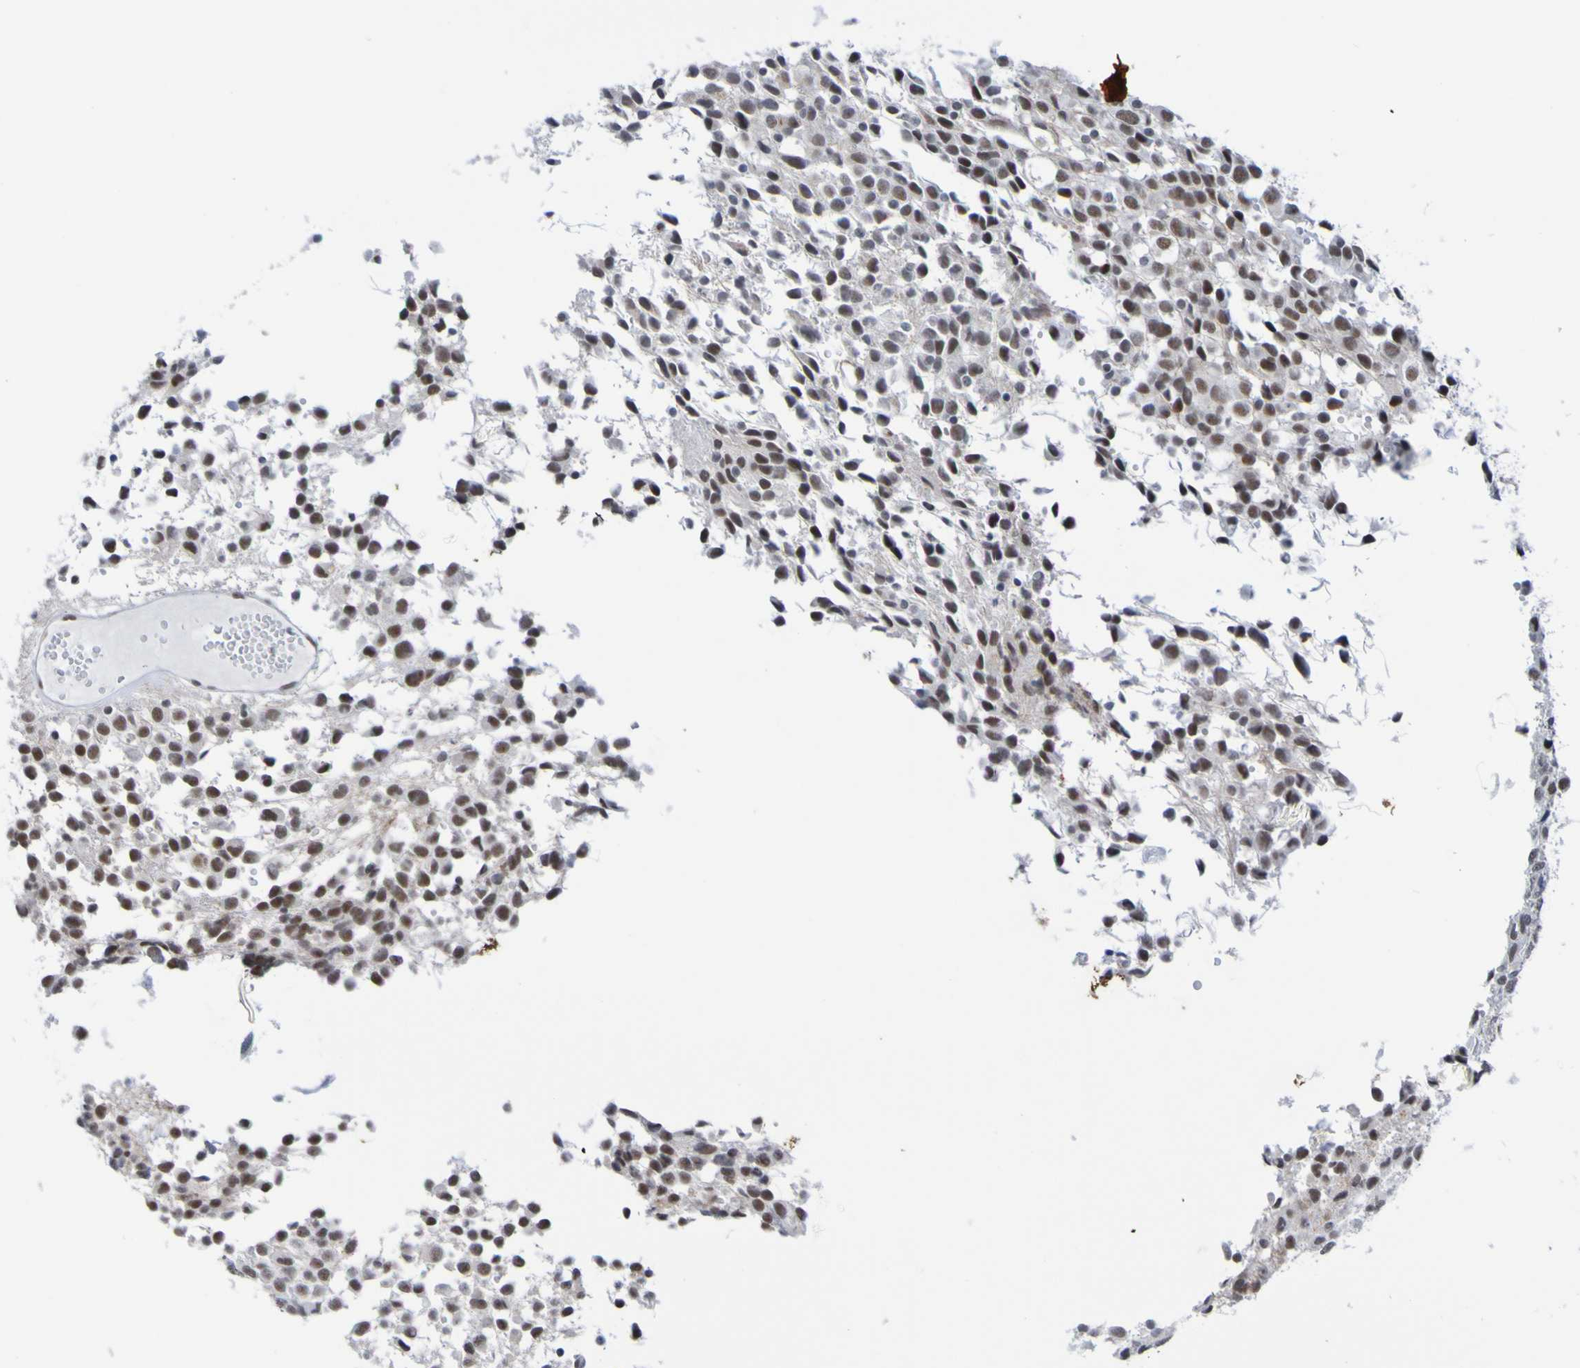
{"staining": {"intensity": "strong", "quantity": "25%-75%", "location": "nuclear"}, "tissue": "glioma", "cell_type": "Tumor cells", "image_type": "cancer", "snomed": [{"axis": "morphology", "description": "Glioma, malignant, High grade"}, {"axis": "topography", "description": "Brain"}], "caption": "A histopathology image of human glioma stained for a protein exhibits strong nuclear brown staining in tumor cells.", "gene": "CDC5L", "patient": {"sex": "male", "age": 32}}